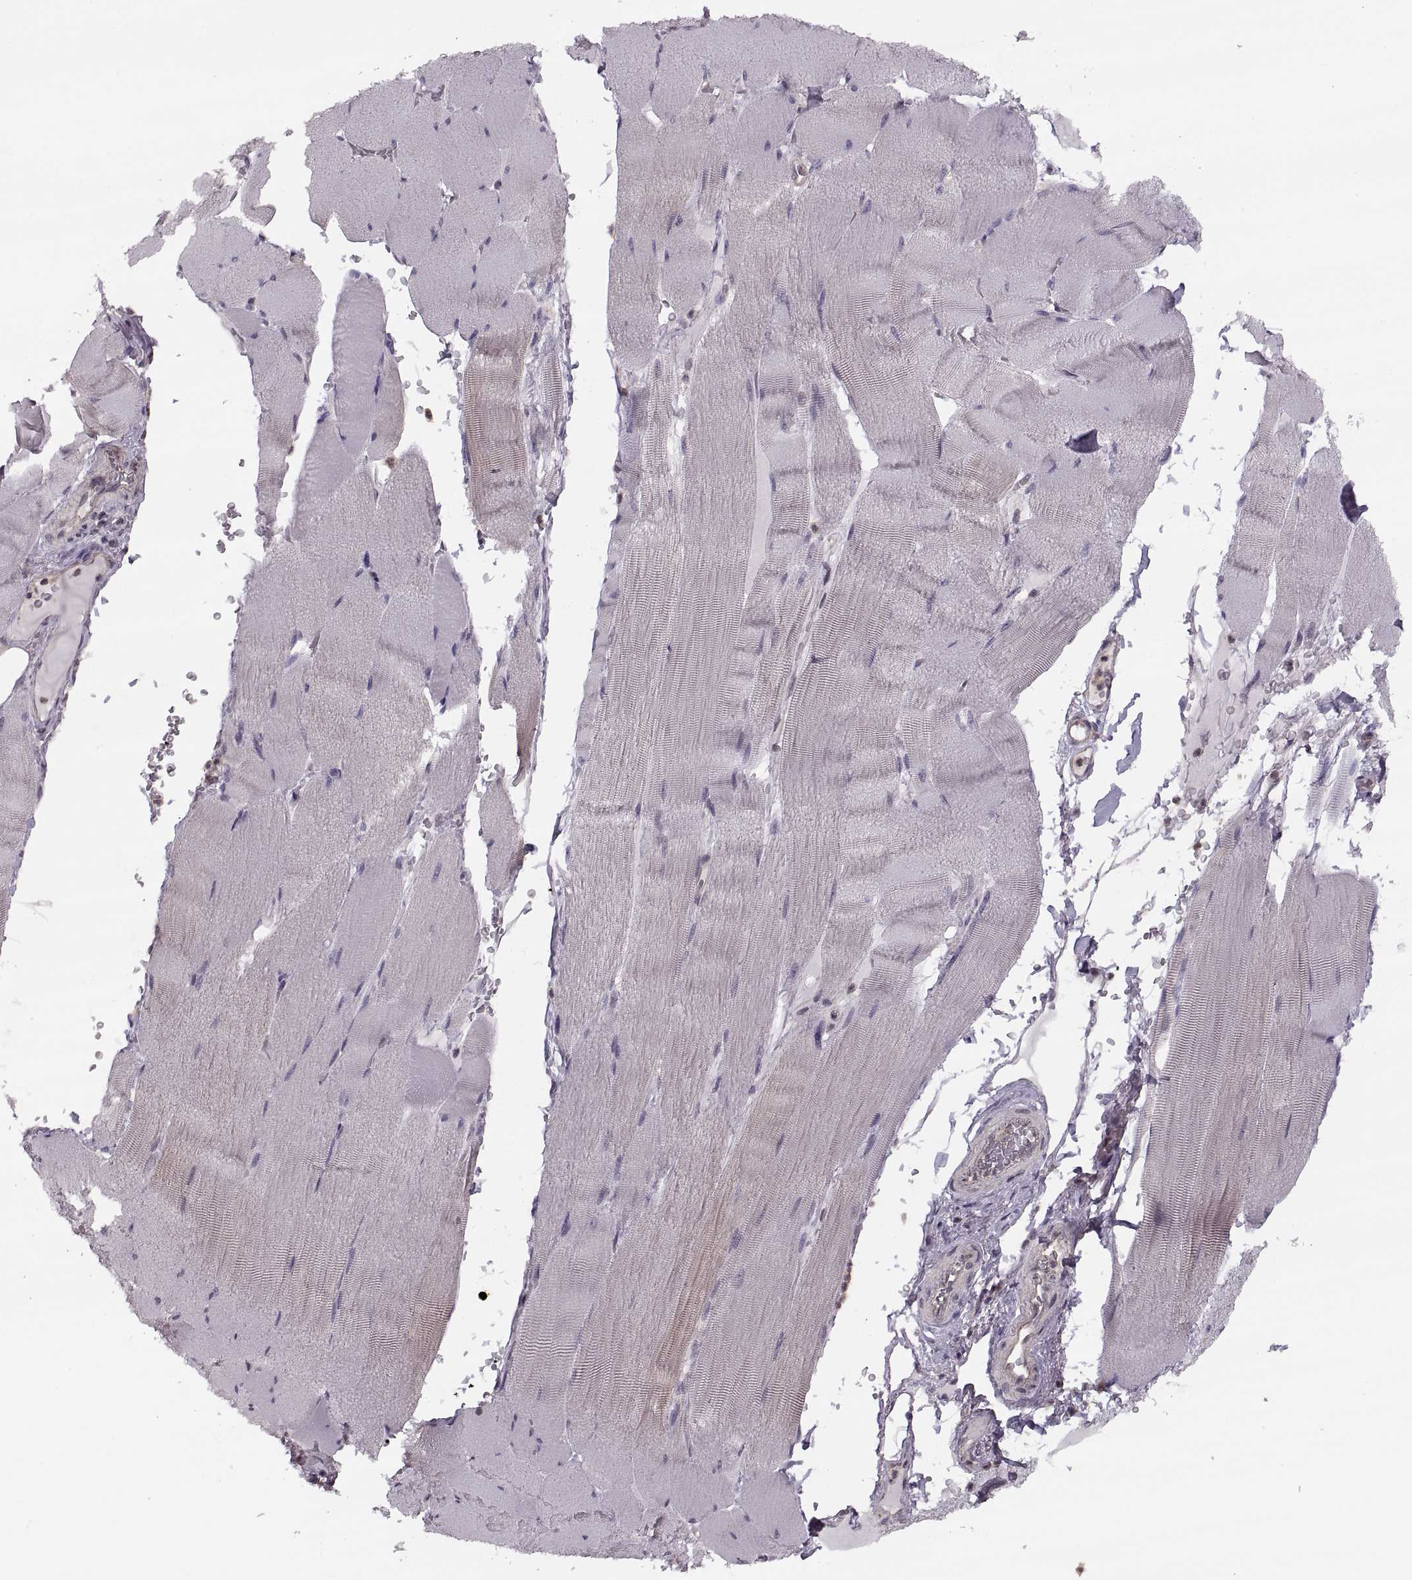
{"staining": {"intensity": "negative", "quantity": "none", "location": "none"}, "tissue": "skeletal muscle", "cell_type": "Myocytes", "image_type": "normal", "snomed": [{"axis": "morphology", "description": "Normal tissue, NOS"}, {"axis": "topography", "description": "Skeletal muscle"}], "caption": "DAB (3,3'-diaminobenzidine) immunohistochemical staining of normal skeletal muscle demonstrates no significant staining in myocytes. (Stains: DAB IHC with hematoxylin counter stain, Microscopy: brightfield microscopy at high magnification).", "gene": "LUZP2", "patient": {"sex": "male", "age": 56}}